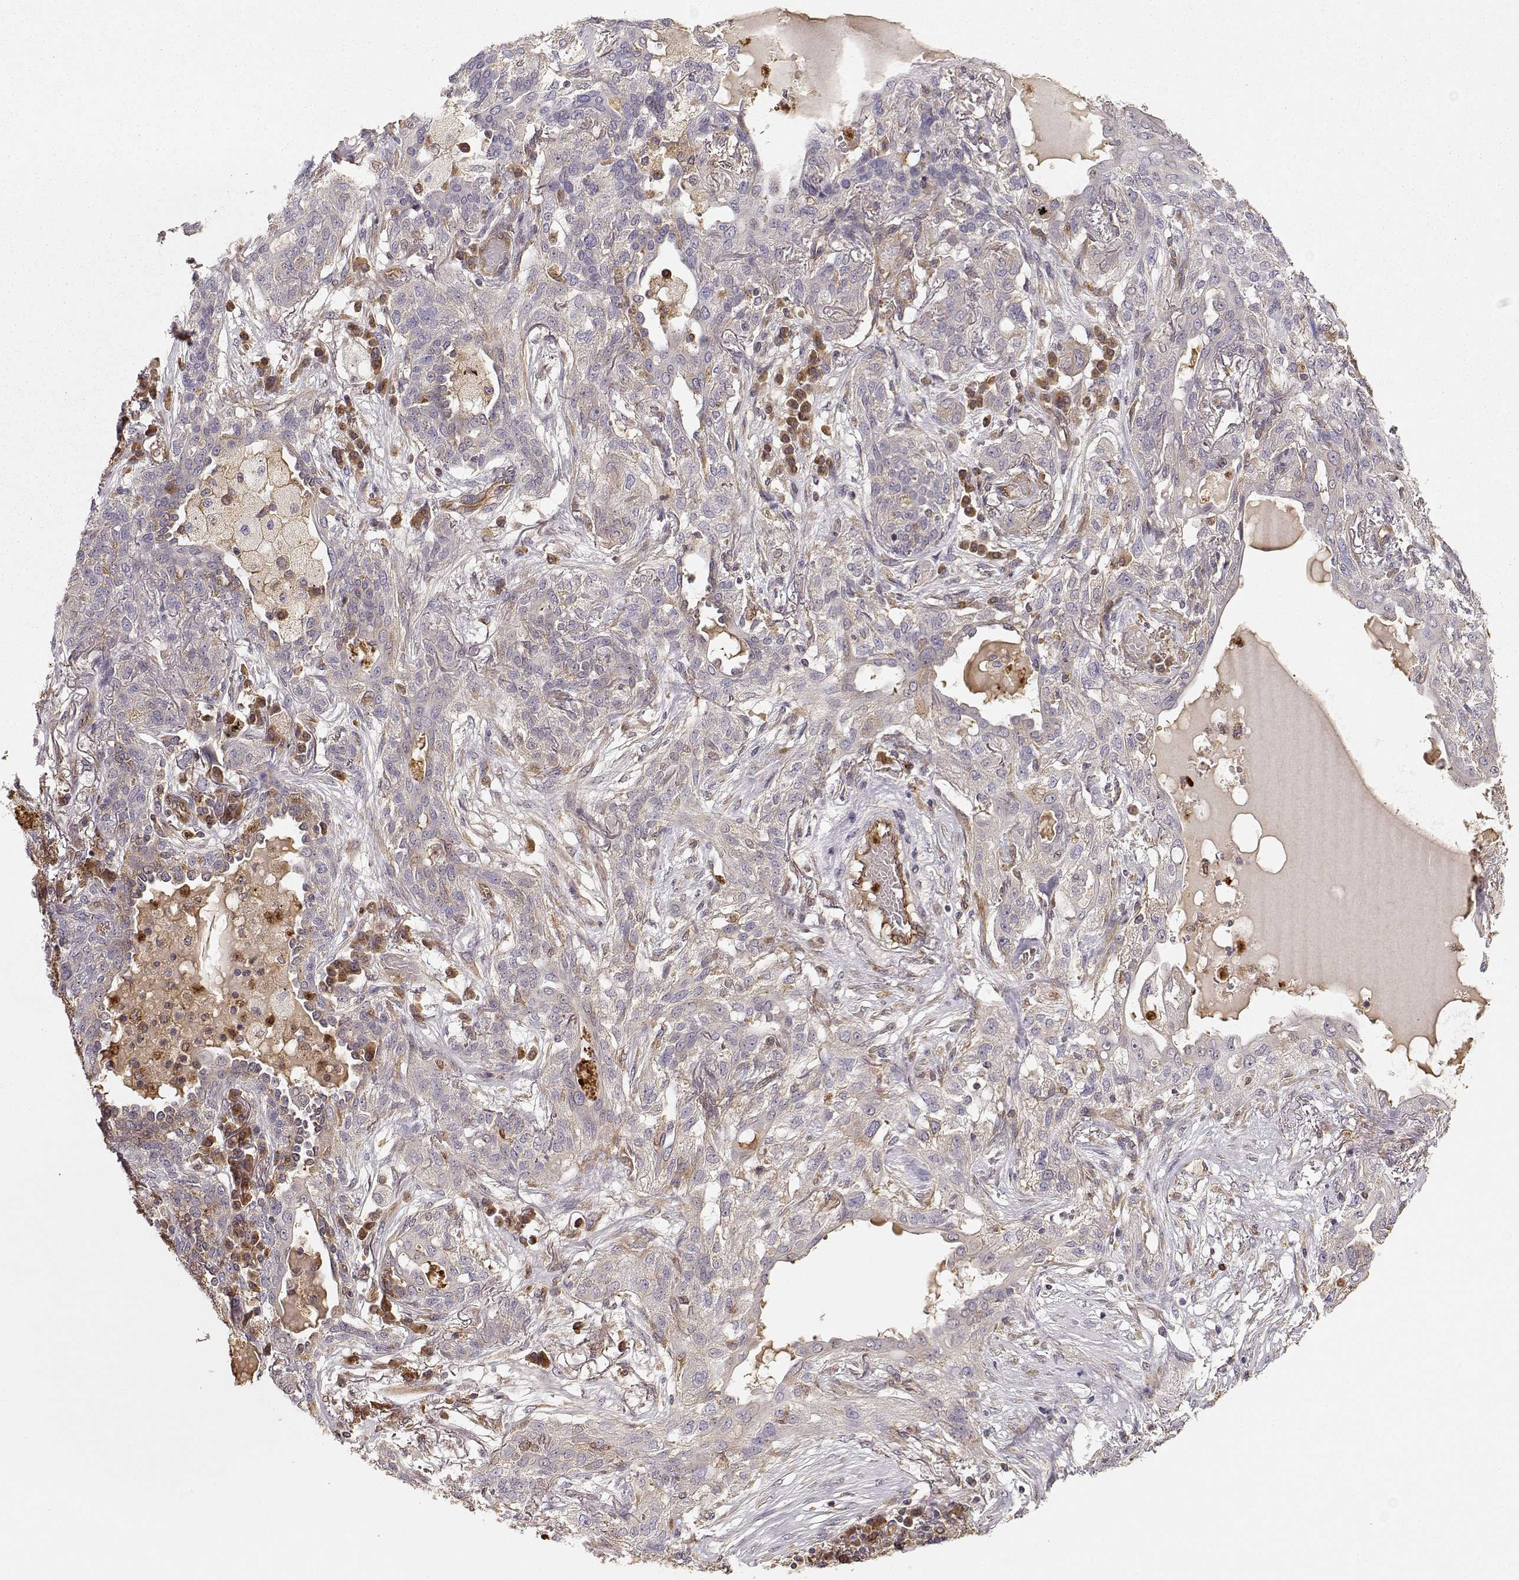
{"staining": {"intensity": "weak", "quantity": "25%-75%", "location": "cytoplasmic/membranous"}, "tissue": "lung cancer", "cell_type": "Tumor cells", "image_type": "cancer", "snomed": [{"axis": "morphology", "description": "Squamous cell carcinoma, NOS"}, {"axis": "topography", "description": "Lung"}], "caption": "About 25%-75% of tumor cells in squamous cell carcinoma (lung) exhibit weak cytoplasmic/membranous protein positivity as visualized by brown immunohistochemical staining.", "gene": "ARHGEF2", "patient": {"sex": "female", "age": 70}}